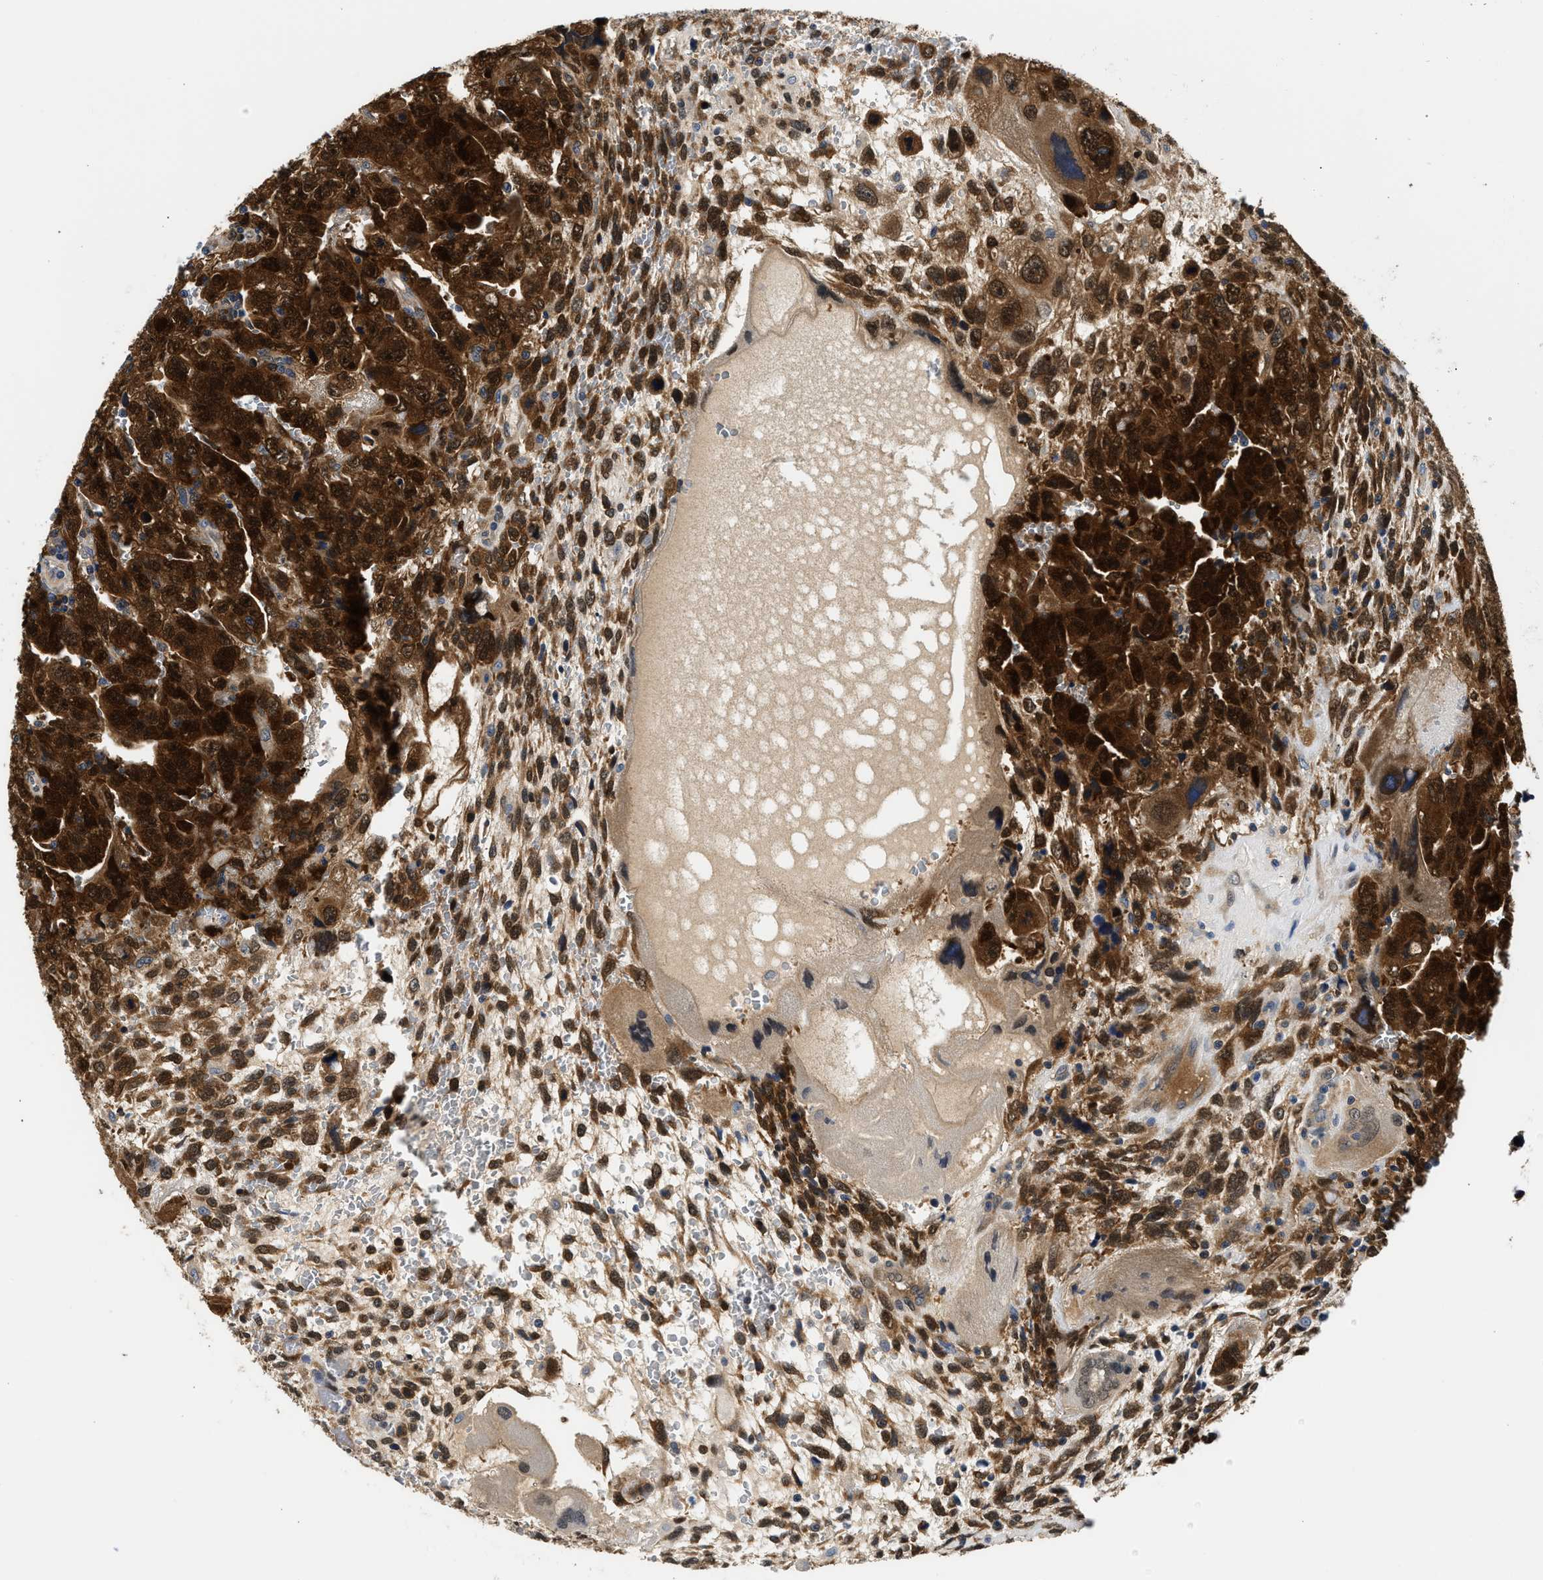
{"staining": {"intensity": "strong", "quantity": ">75%", "location": "cytoplasmic/membranous,nuclear"}, "tissue": "testis cancer", "cell_type": "Tumor cells", "image_type": "cancer", "snomed": [{"axis": "morphology", "description": "Carcinoma, Embryonal, NOS"}, {"axis": "topography", "description": "Testis"}], "caption": "IHC histopathology image of testis cancer stained for a protein (brown), which demonstrates high levels of strong cytoplasmic/membranous and nuclear positivity in about >75% of tumor cells.", "gene": "XPO5", "patient": {"sex": "male", "age": 28}}